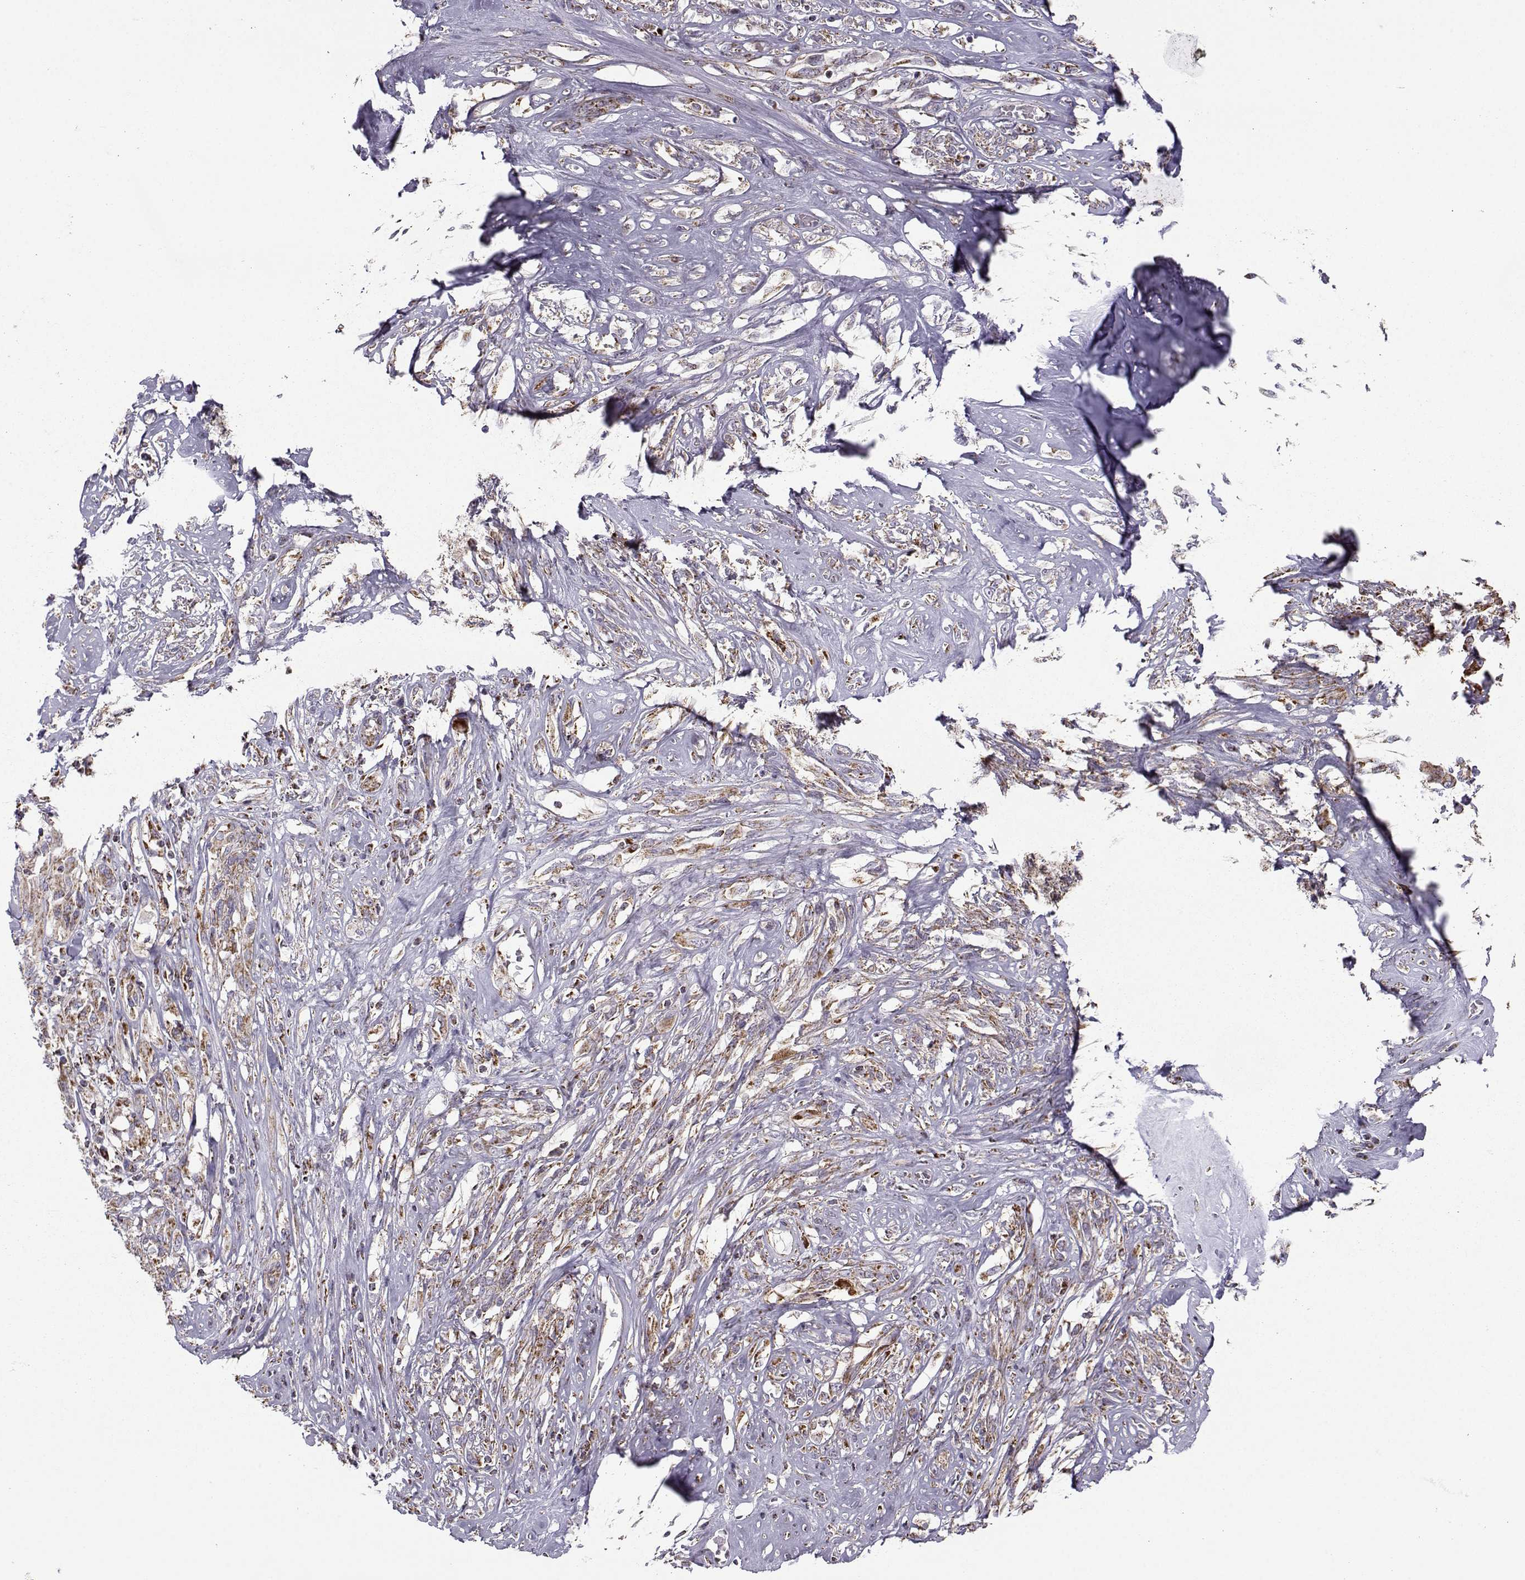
{"staining": {"intensity": "moderate", "quantity": ">75%", "location": "cytoplasmic/membranous"}, "tissue": "melanoma", "cell_type": "Tumor cells", "image_type": "cancer", "snomed": [{"axis": "morphology", "description": "Malignant melanoma, NOS"}, {"axis": "topography", "description": "Skin"}], "caption": "Melanoma stained for a protein exhibits moderate cytoplasmic/membranous positivity in tumor cells.", "gene": "NECAB3", "patient": {"sex": "female", "age": 91}}